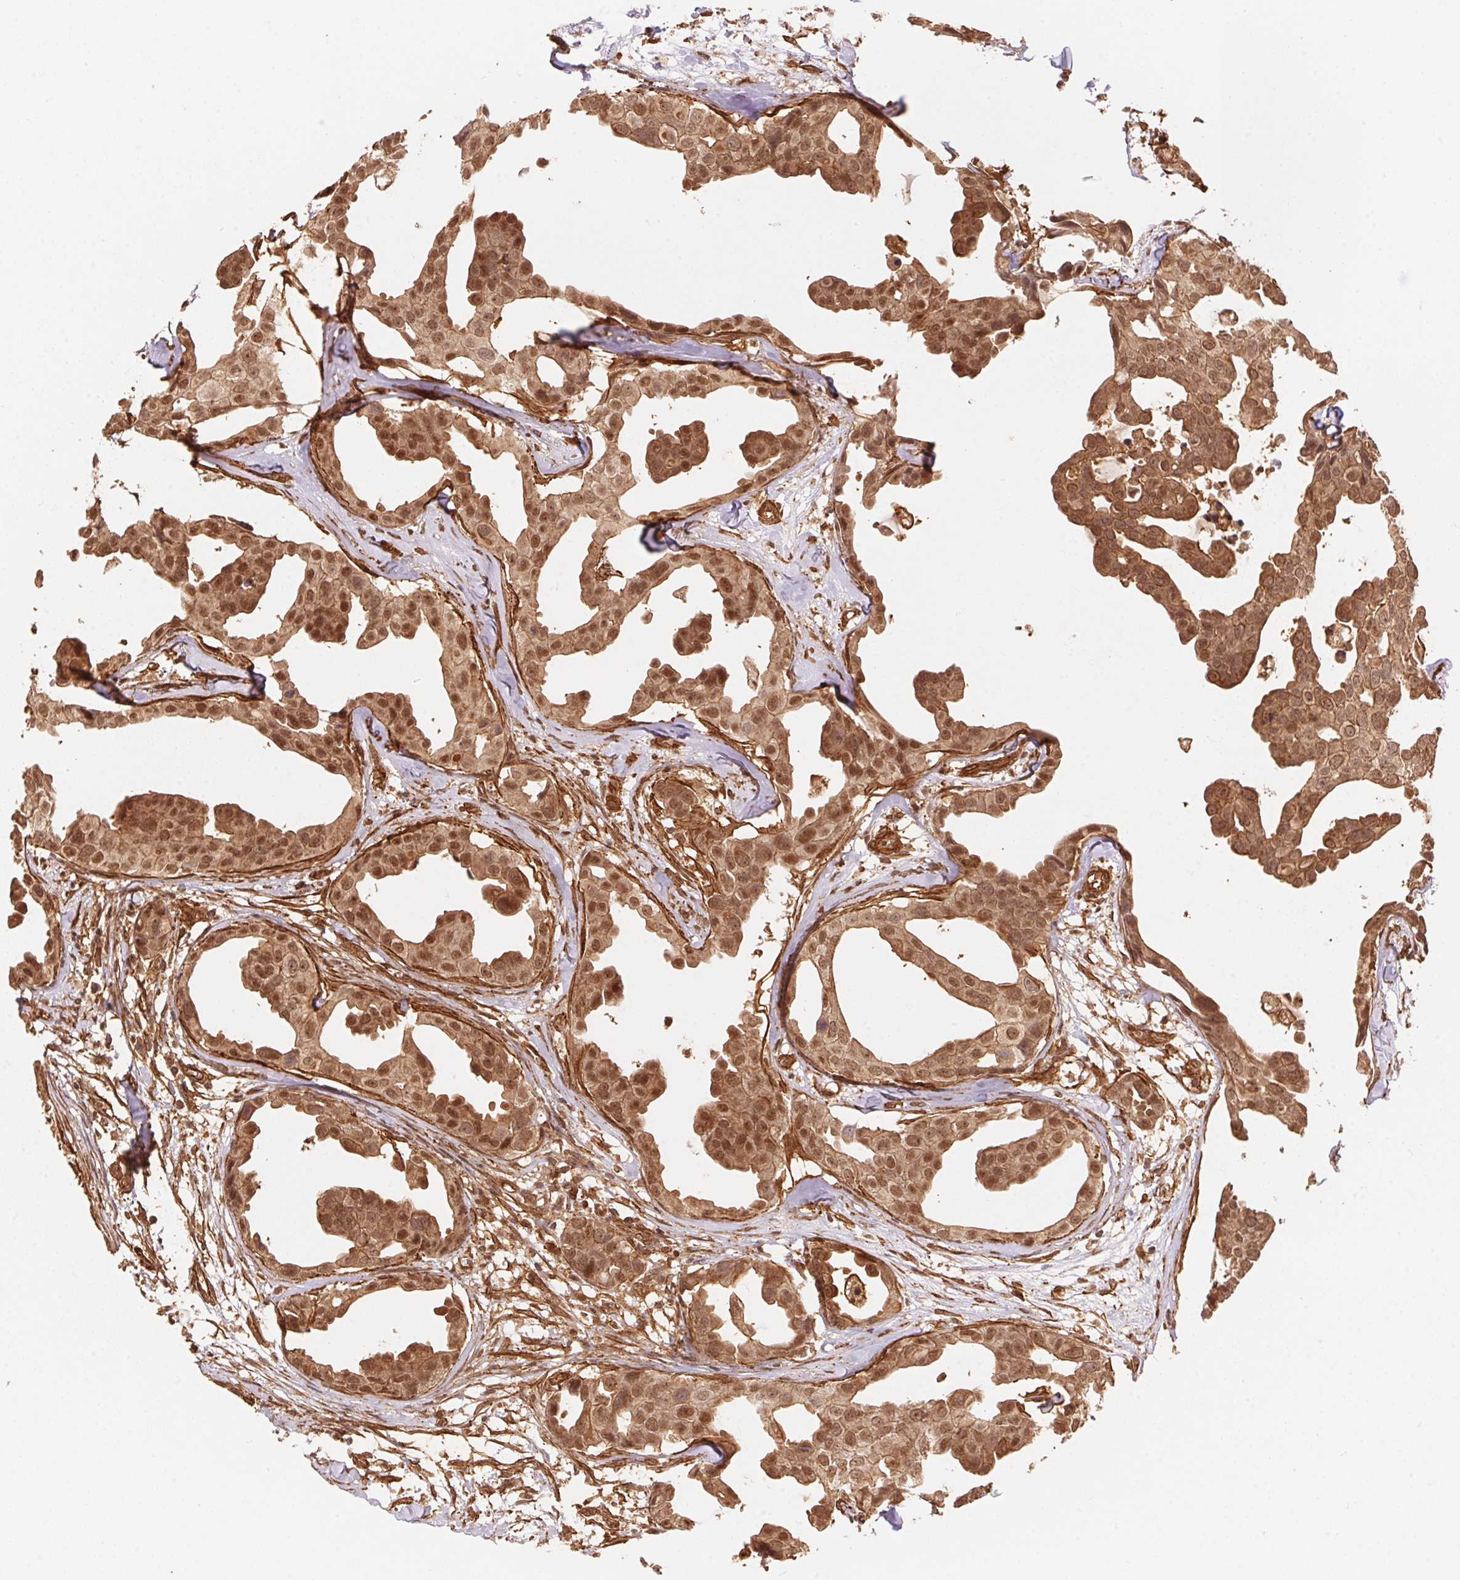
{"staining": {"intensity": "moderate", "quantity": ">75%", "location": "cytoplasmic/membranous,nuclear"}, "tissue": "breast cancer", "cell_type": "Tumor cells", "image_type": "cancer", "snomed": [{"axis": "morphology", "description": "Duct carcinoma"}, {"axis": "topography", "description": "Breast"}], "caption": "Immunohistochemical staining of human breast infiltrating ductal carcinoma displays moderate cytoplasmic/membranous and nuclear protein positivity in about >75% of tumor cells.", "gene": "TNIP2", "patient": {"sex": "female", "age": 38}}